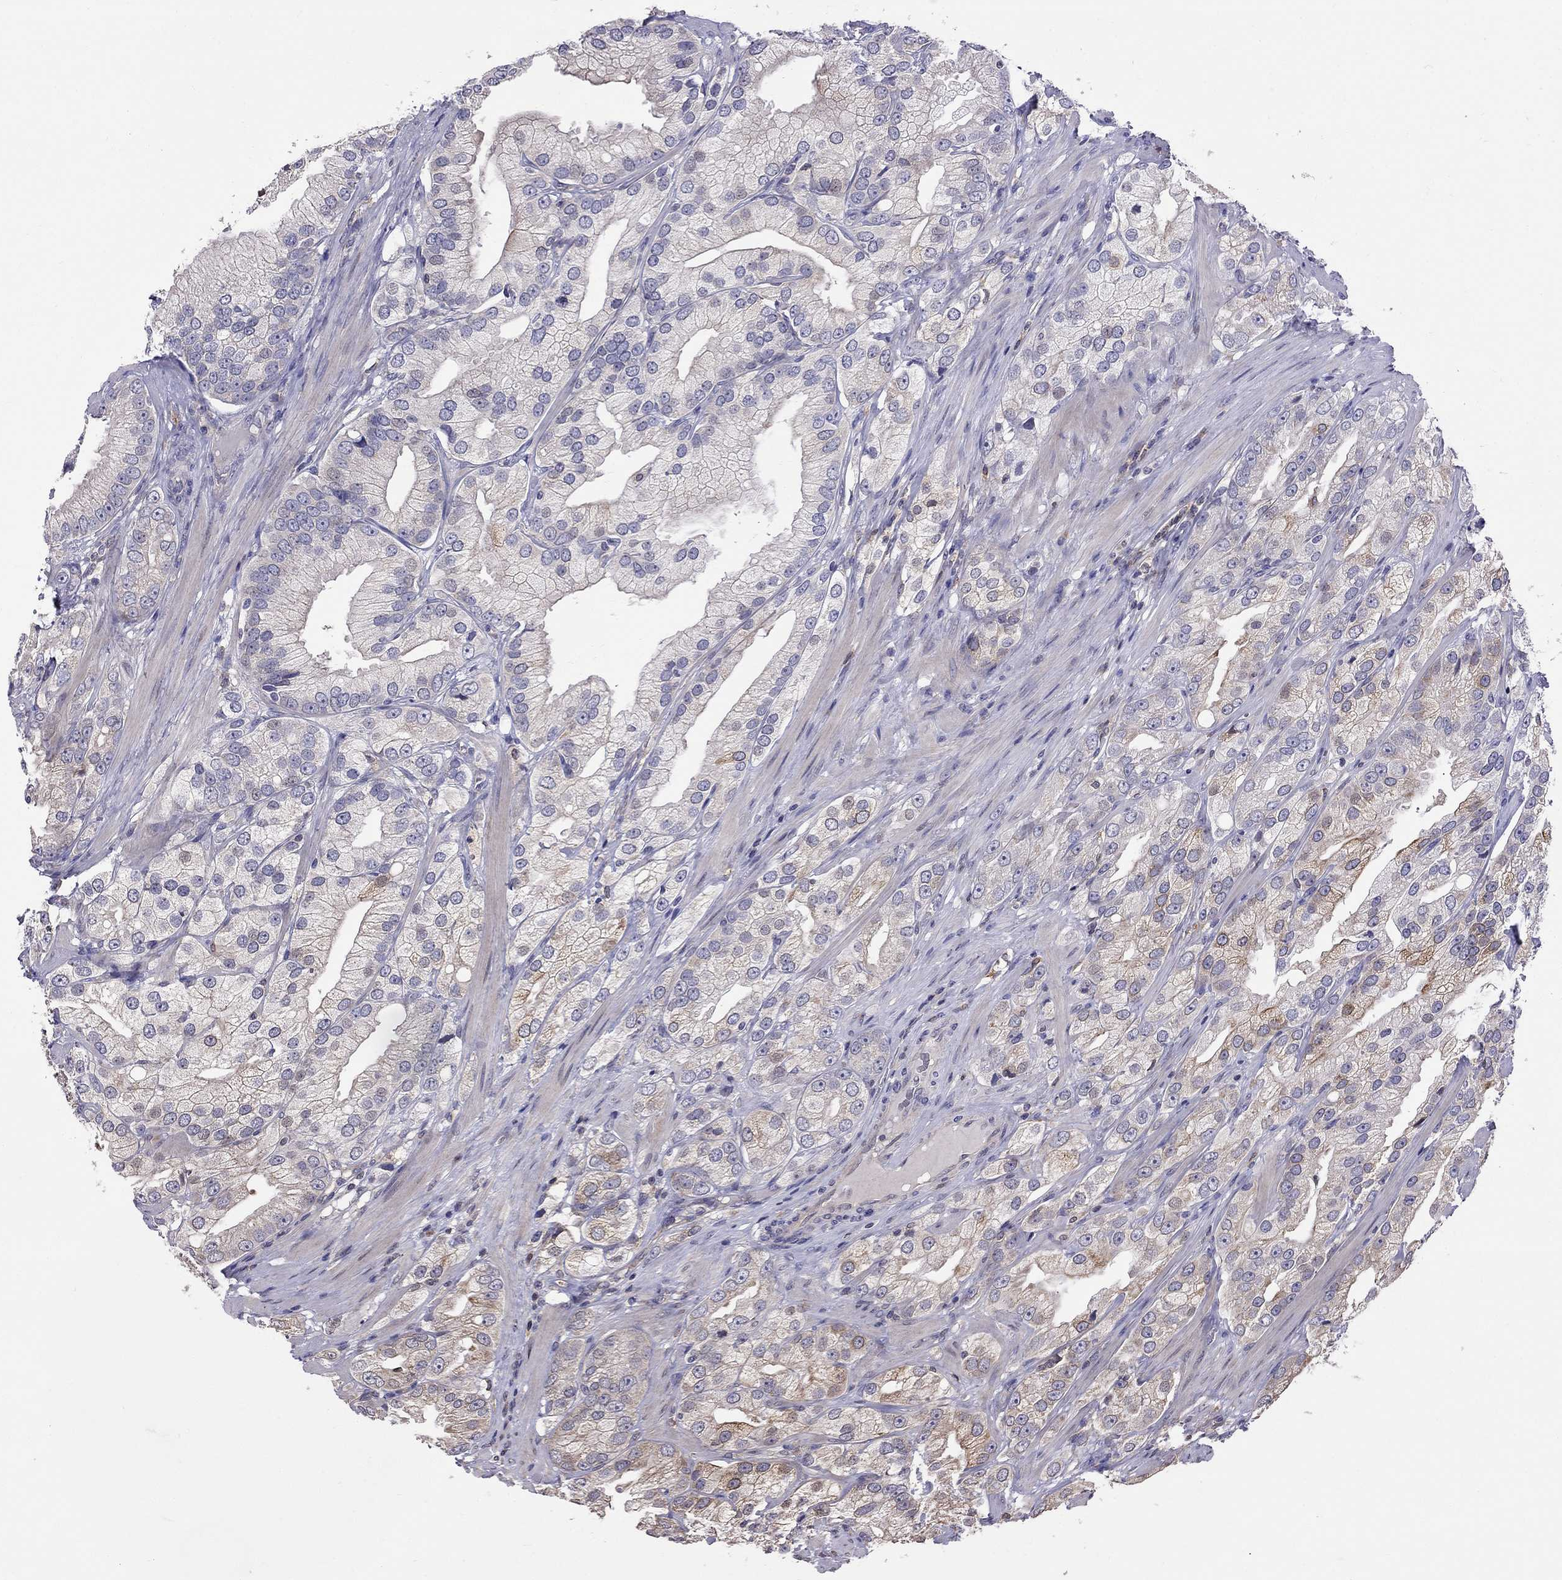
{"staining": {"intensity": "moderate", "quantity": "<25%", "location": "cytoplasmic/membranous"}, "tissue": "prostate cancer", "cell_type": "Tumor cells", "image_type": "cancer", "snomed": [{"axis": "morphology", "description": "Adenocarcinoma, High grade"}, {"axis": "topography", "description": "Prostate and seminal vesicle, NOS"}], "caption": "This micrograph displays immunohistochemistry (IHC) staining of prostate adenocarcinoma (high-grade), with low moderate cytoplasmic/membranous positivity in about <25% of tumor cells.", "gene": "ADAM28", "patient": {"sex": "male", "age": 62}}